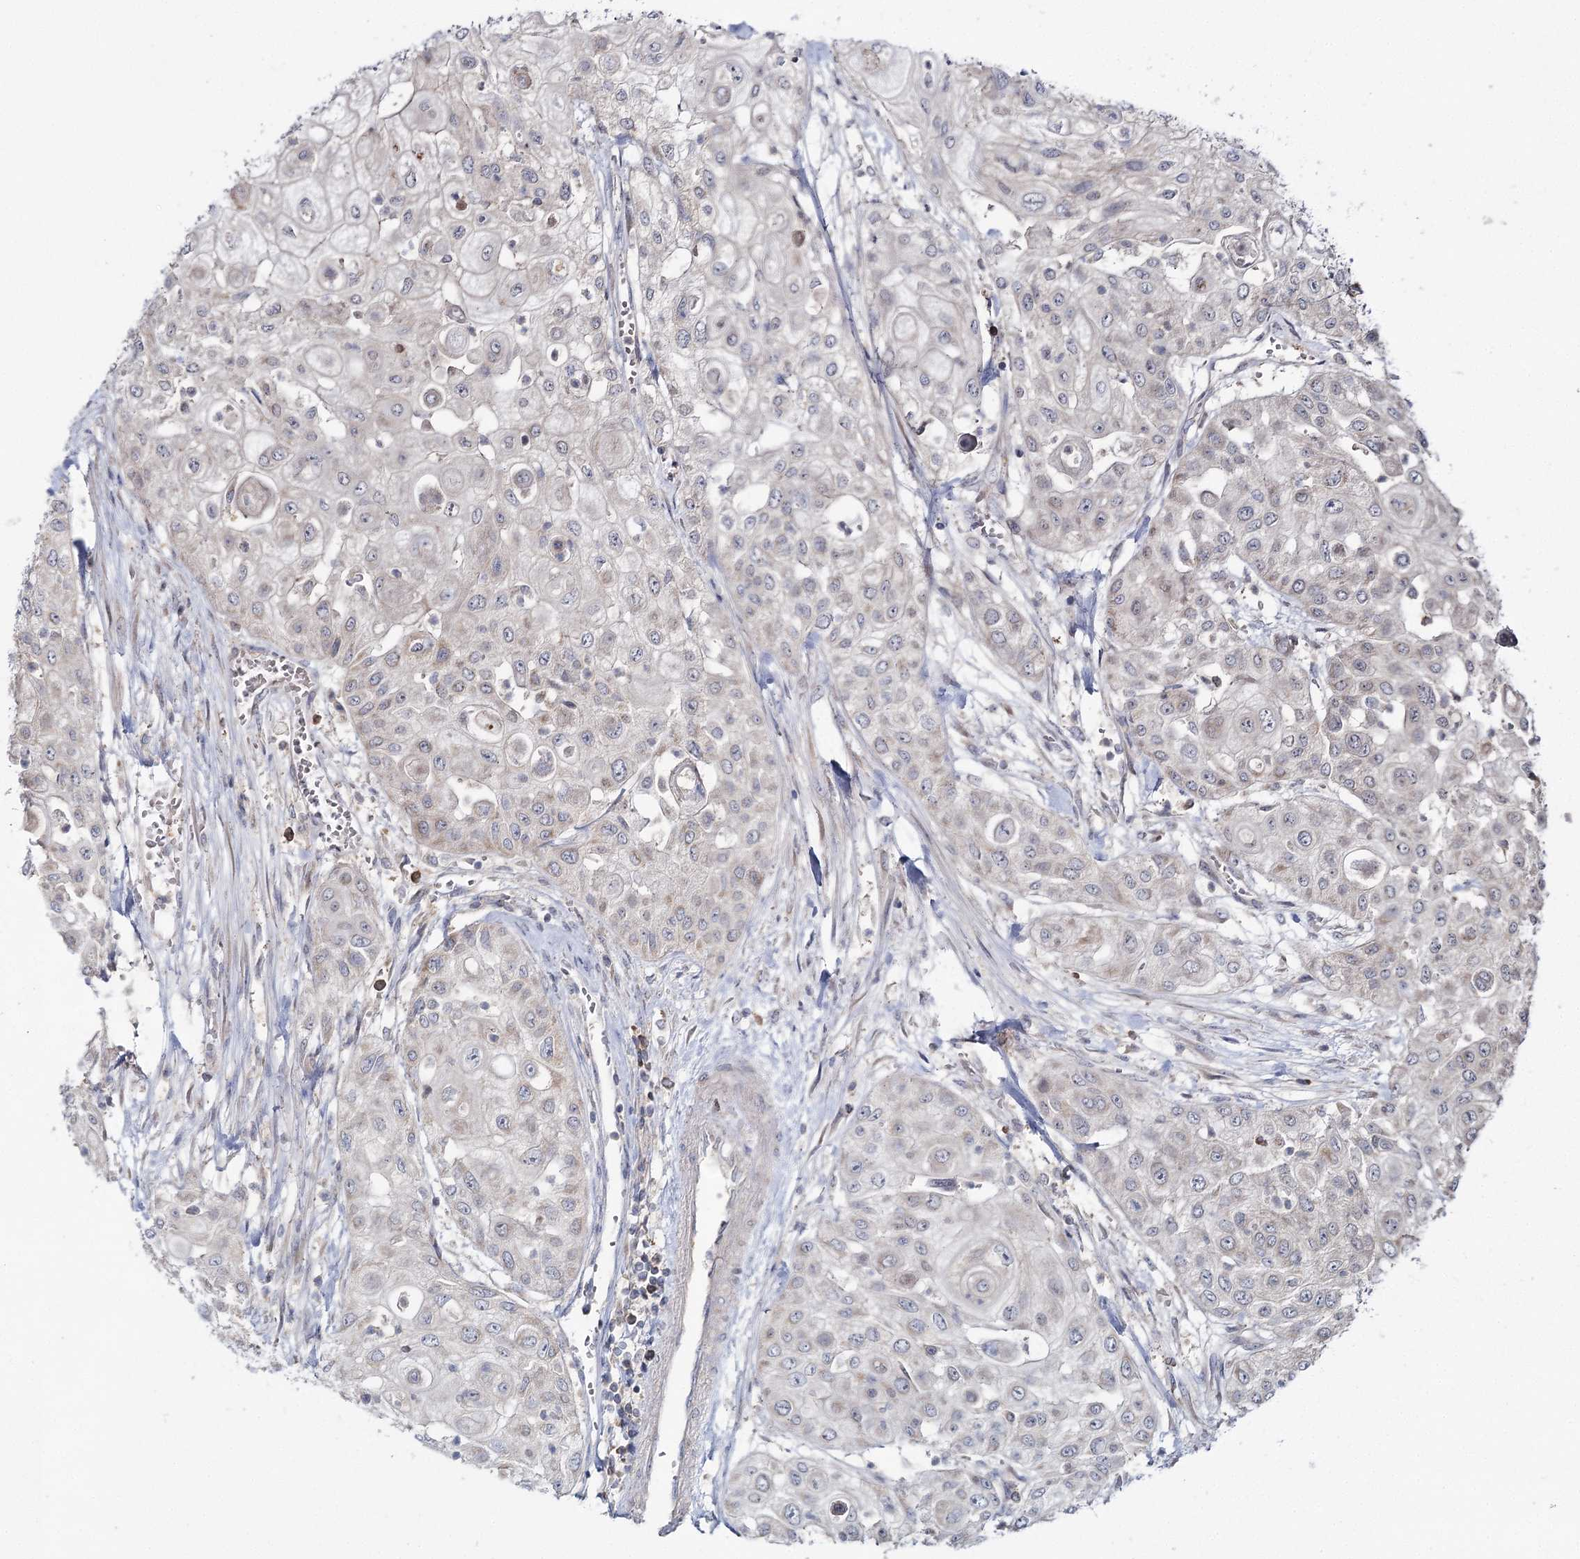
{"staining": {"intensity": "negative", "quantity": "none", "location": "none"}, "tissue": "urothelial cancer", "cell_type": "Tumor cells", "image_type": "cancer", "snomed": [{"axis": "morphology", "description": "Urothelial carcinoma, High grade"}, {"axis": "topography", "description": "Urinary bladder"}], "caption": "IHC of human urothelial carcinoma (high-grade) reveals no positivity in tumor cells.", "gene": "WDR44", "patient": {"sex": "female", "age": 79}}